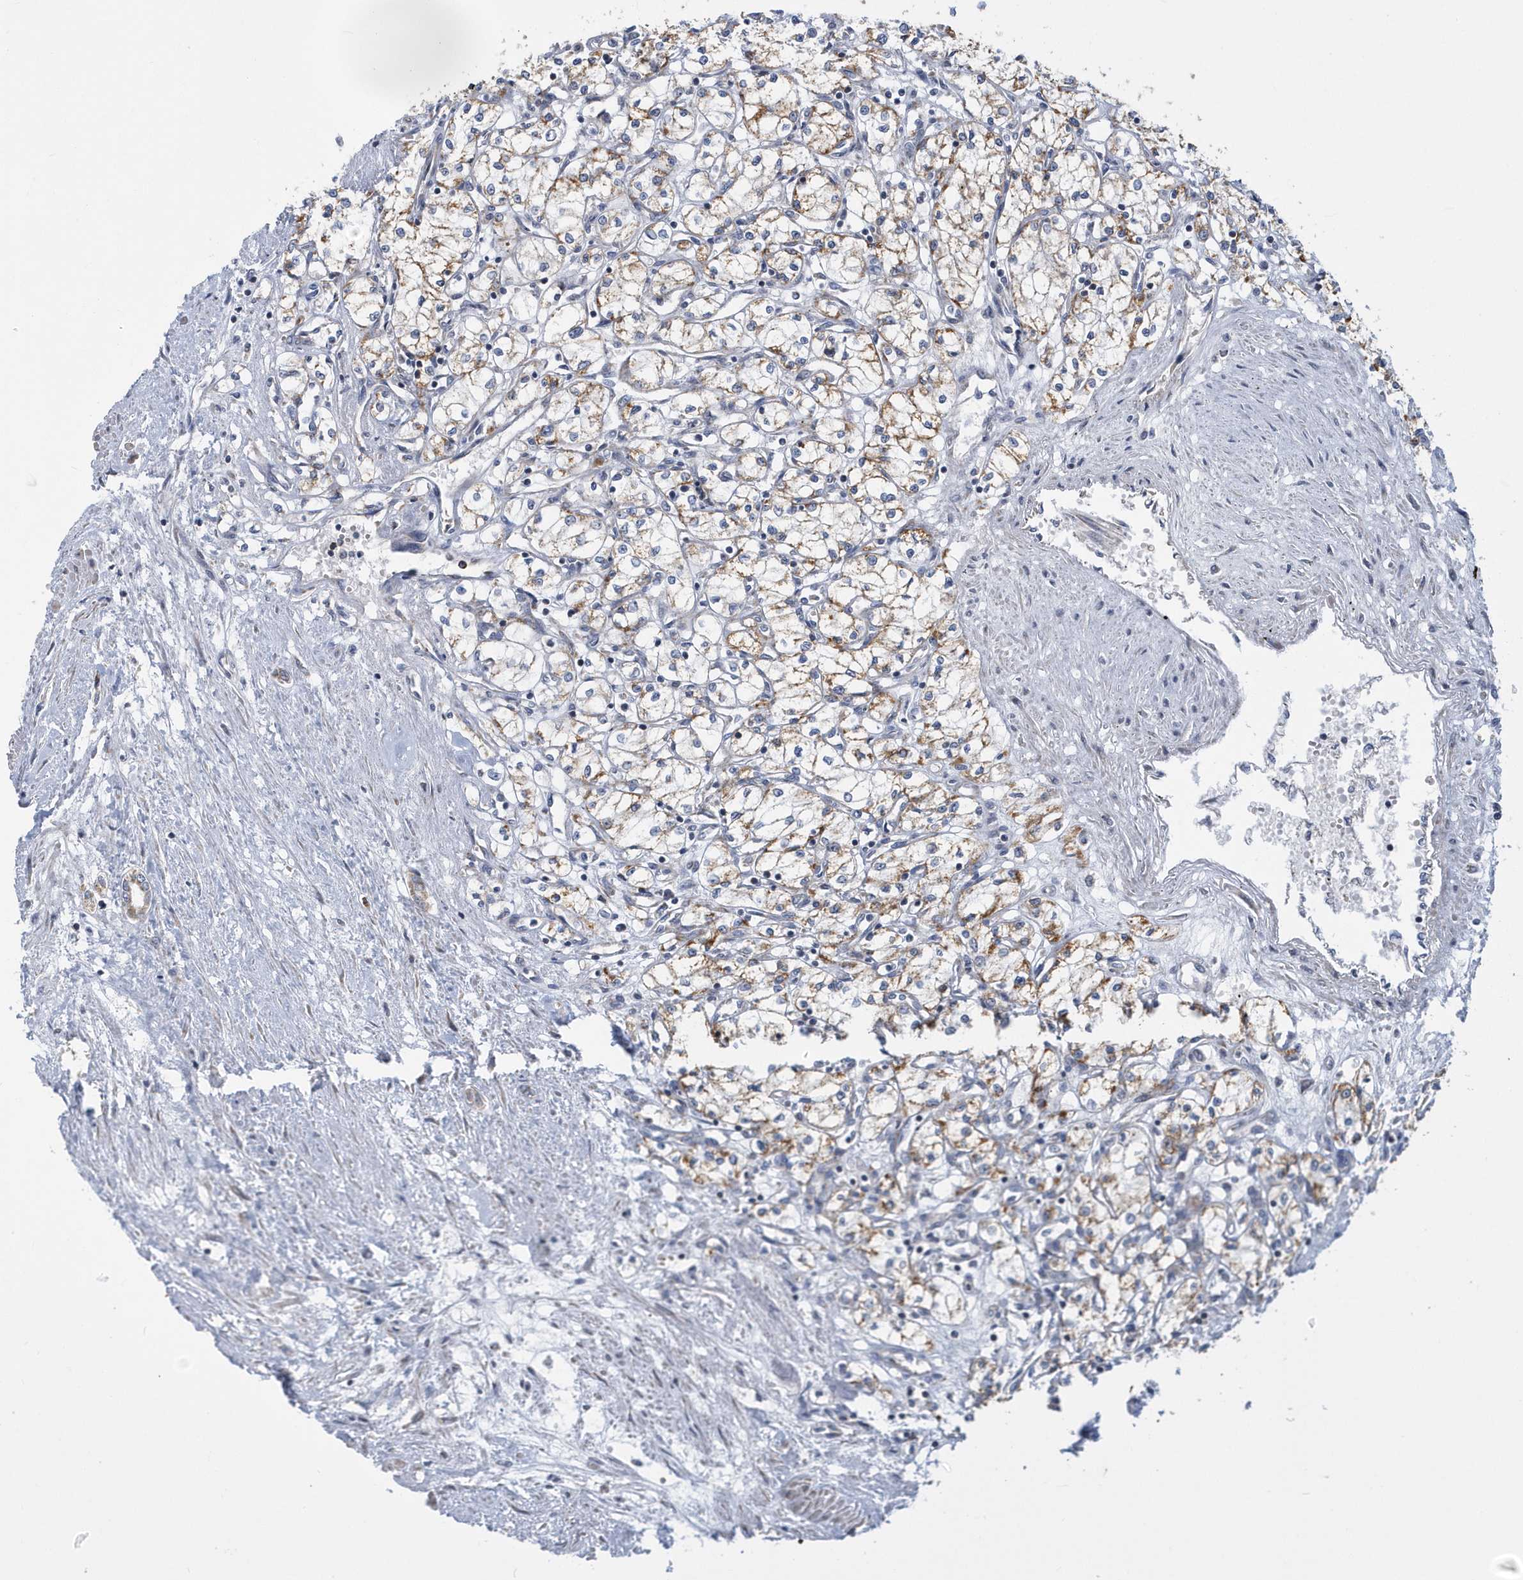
{"staining": {"intensity": "moderate", "quantity": "25%-75%", "location": "cytoplasmic/membranous"}, "tissue": "renal cancer", "cell_type": "Tumor cells", "image_type": "cancer", "snomed": [{"axis": "morphology", "description": "Adenocarcinoma, NOS"}, {"axis": "topography", "description": "Kidney"}], "caption": "Immunohistochemical staining of human adenocarcinoma (renal) displays medium levels of moderate cytoplasmic/membranous protein expression in about 25%-75% of tumor cells.", "gene": "VWA5B2", "patient": {"sex": "male", "age": 59}}